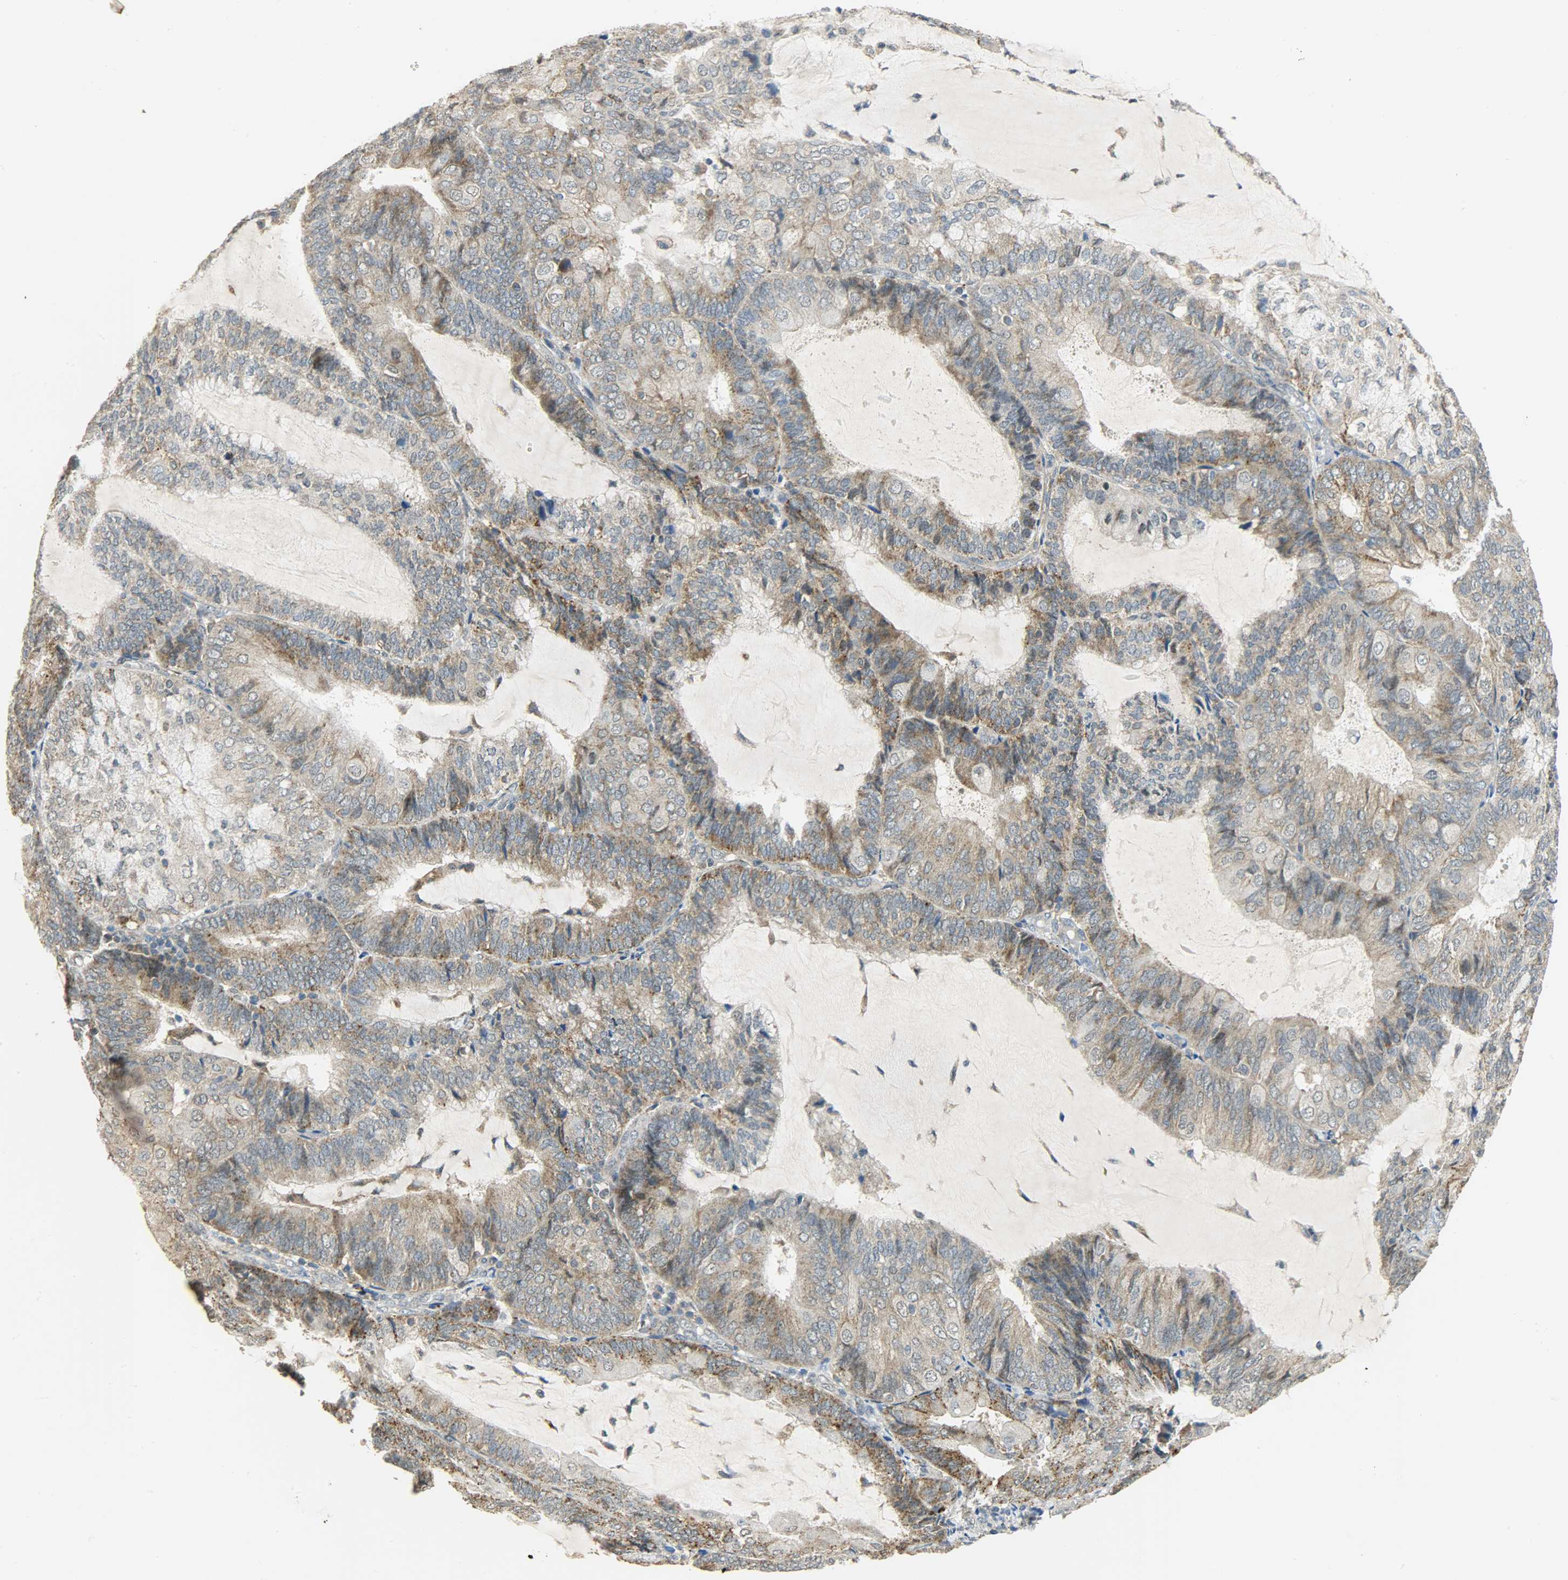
{"staining": {"intensity": "moderate", "quantity": ">75%", "location": "cytoplasmic/membranous"}, "tissue": "endometrial cancer", "cell_type": "Tumor cells", "image_type": "cancer", "snomed": [{"axis": "morphology", "description": "Adenocarcinoma, NOS"}, {"axis": "topography", "description": "Endometrium"}], "caption": "Immunohistochemical staining of endometrial adenocarcinoma reveals moderate cytoplasmic/membranous protein expression in approximately >75% of tumor cells.", "gene": "GIT2", "patient": {"sex": "female", "age": 81}}